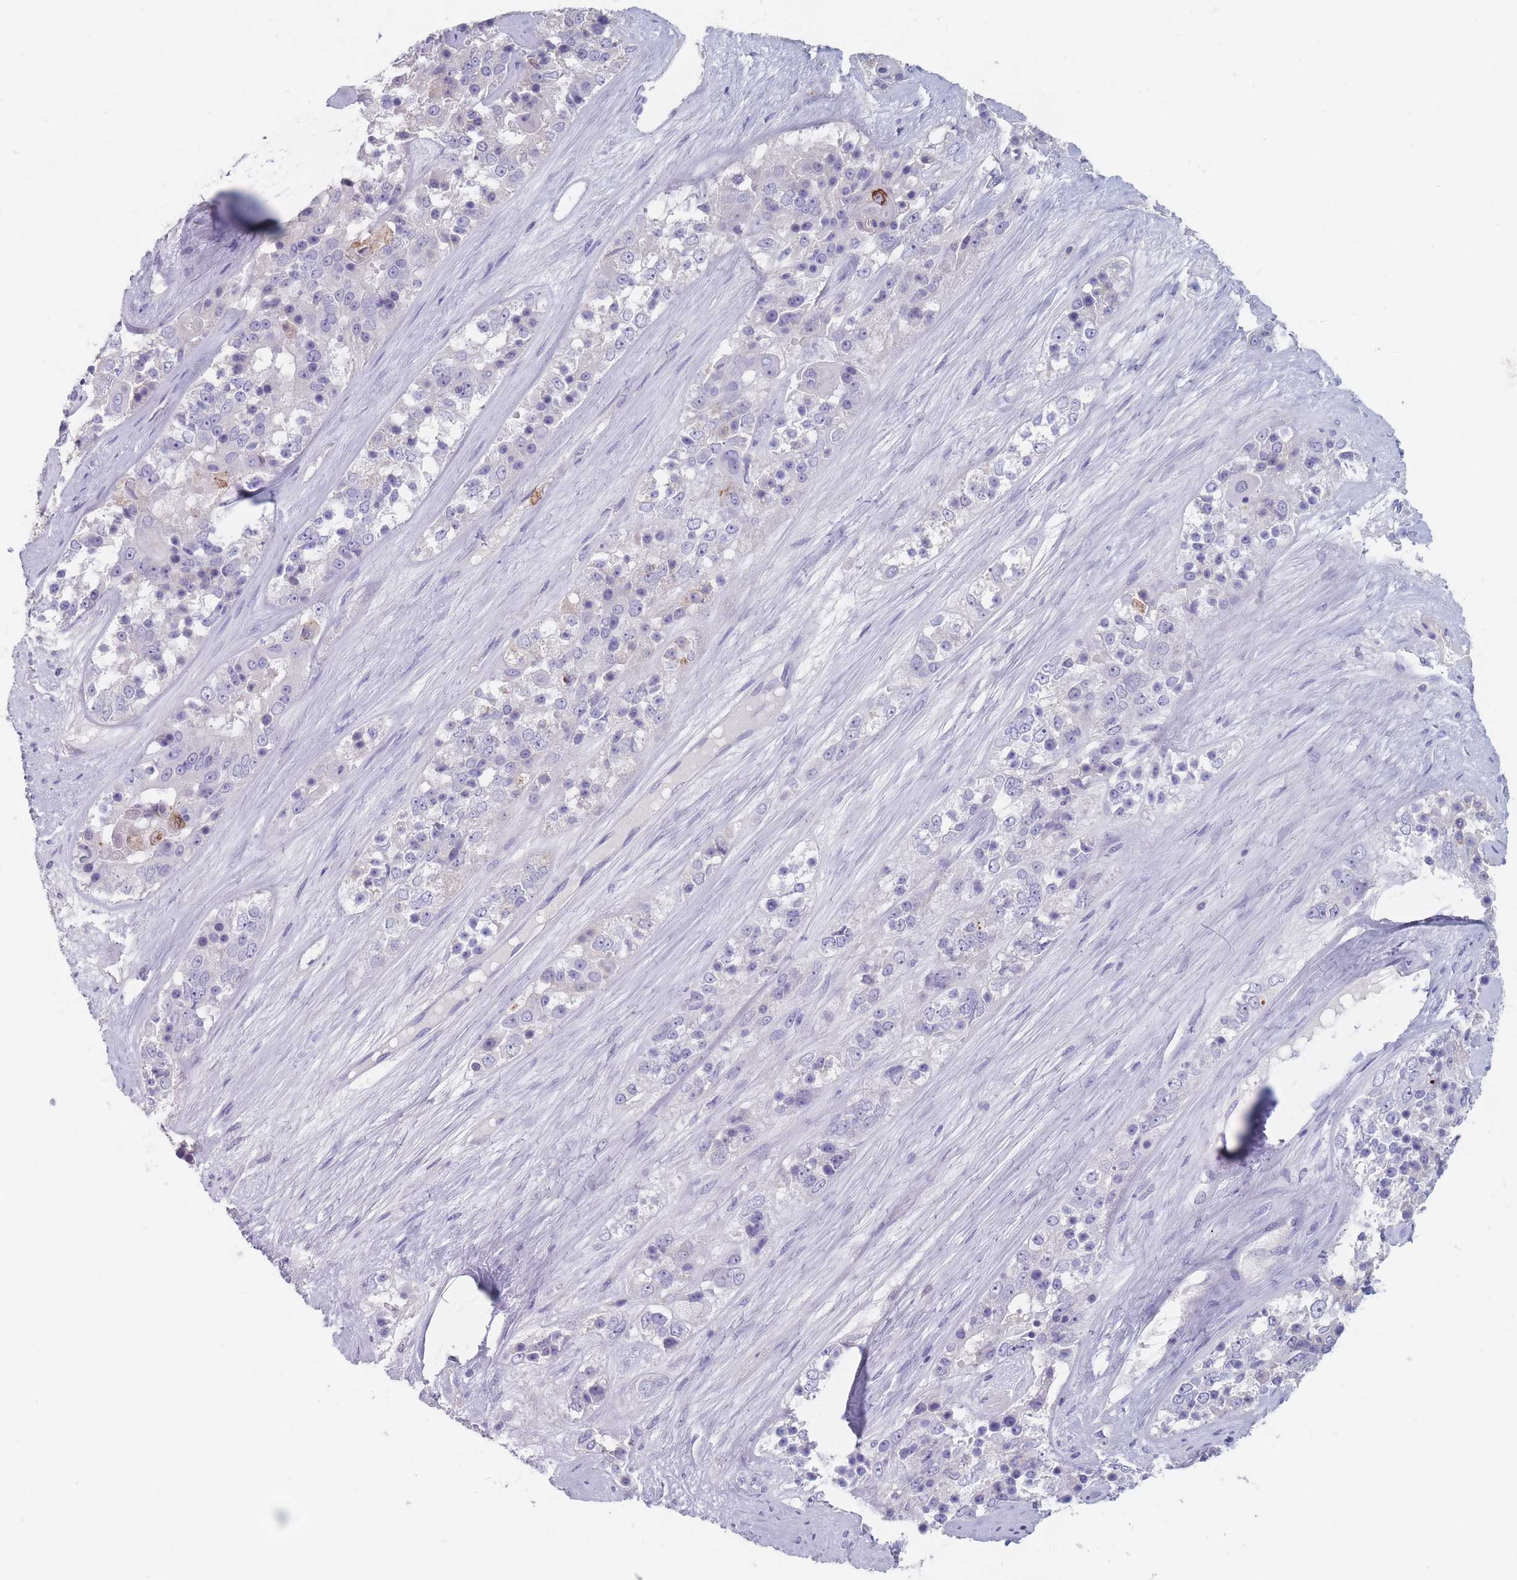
{"staining": {"intensity": "negative", "quantity": "none", "location": "none"}, "tissue": "ovarian cancer", "cell_type": "Tumor cells", "image_type": "cancer", "snomed": [{"axis": "morphology", "description": "Carcinoma, endometroid"}, {"axis": "topography", "description": "Ovary"}], "caption": "High power microscopy image of an immunohistochemistry (IHC) image of ovarian cancer (endometroid carcinoma), revealing no significant expression in tumor cells. (Brightfield microscopy of DAB (3,3'-diaminobenzidine) immunohistochemistry at high magnification).", "gene": "ATP1A3", "patient": {"sex": "female", "age": 51}}